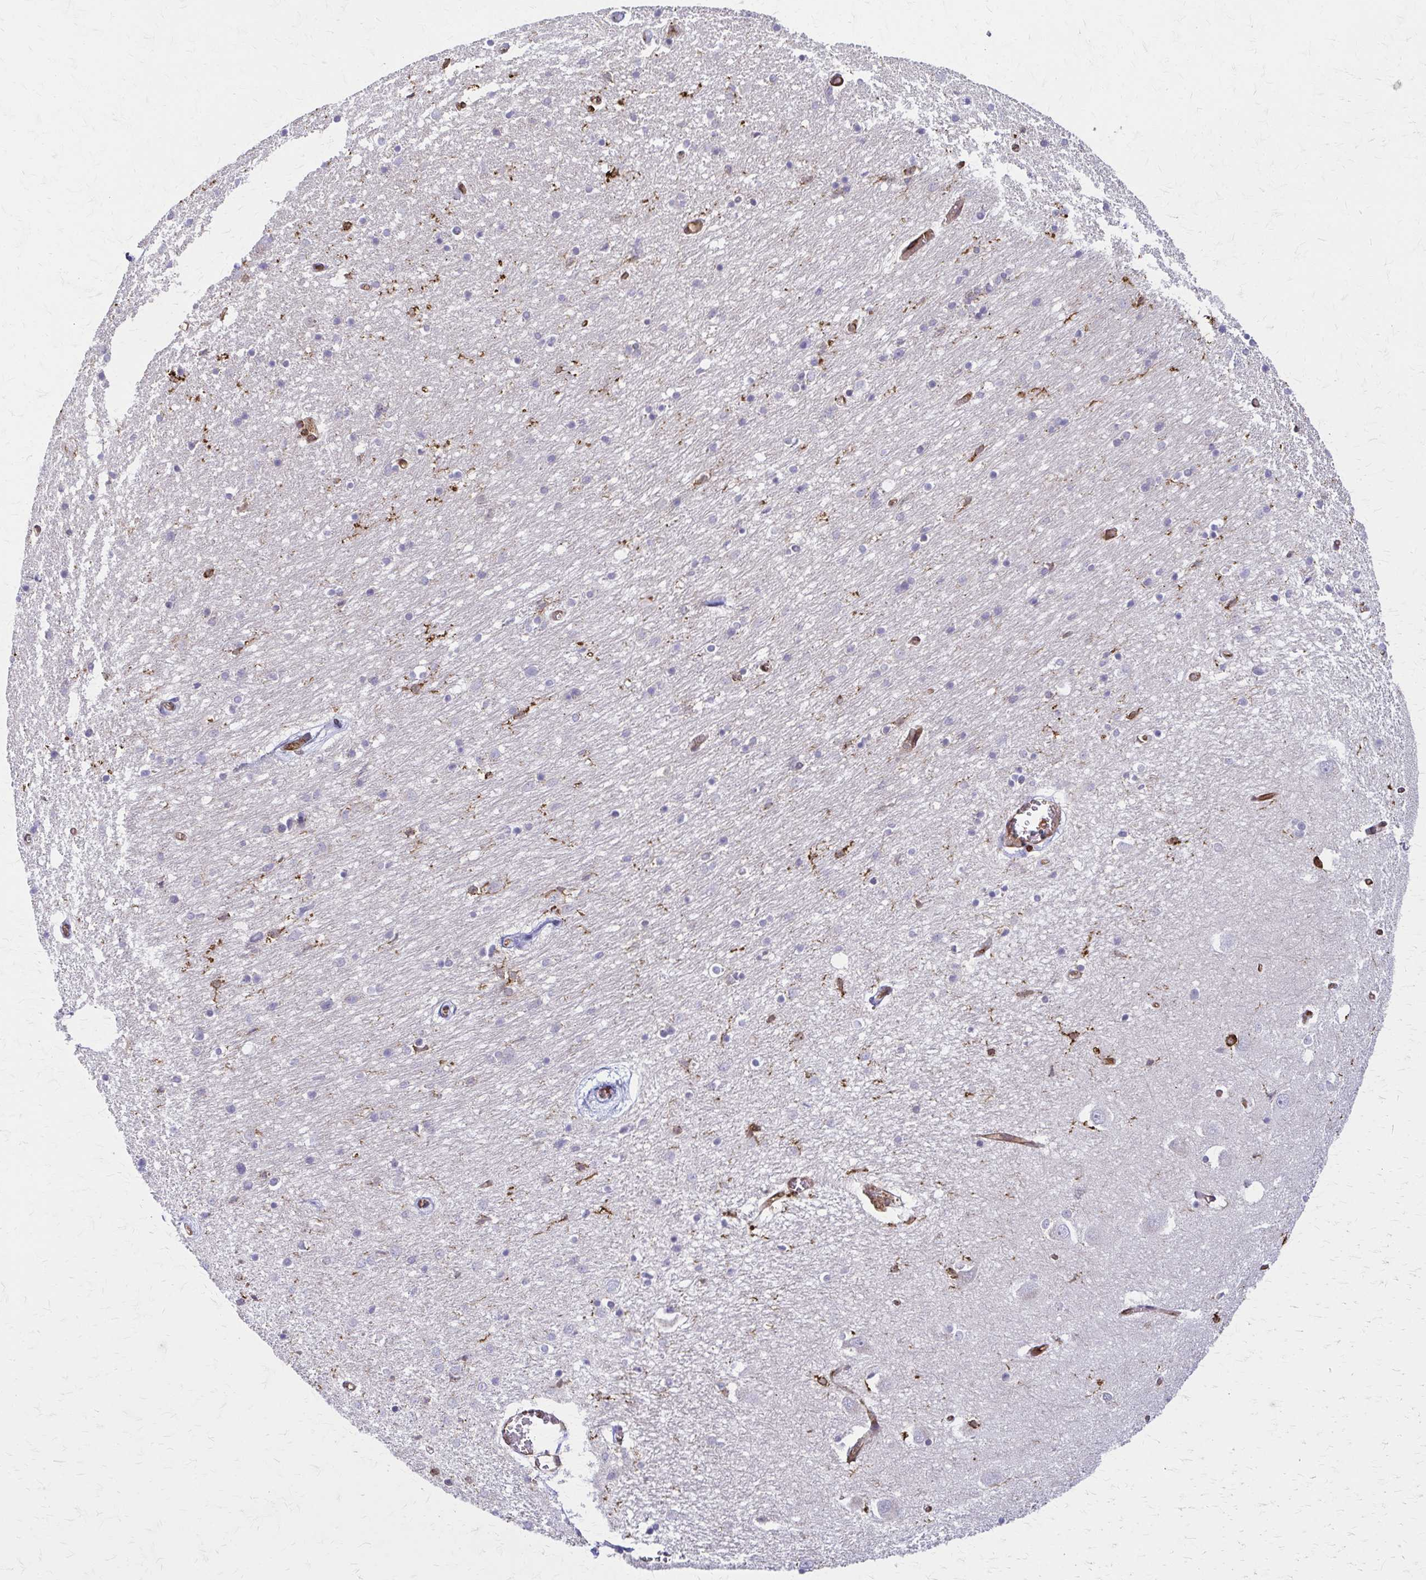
{"staining": {"intensity": "negative", "quantity": "none", "location": "none"}, "tissue": "caudate", "cell_type": "Glial cells", "image_type": "normal", "snomed": [{"axis": "morphology", "description": "Normal tissue, NOS"}, {"axis": "topography", "description": "Lateral ventricle wall"}, {"axis": "topography", "description": "Hippocampus"}], "caption": "Immunohistochemical staining of benign caudate demonstrates no significant staining in glial cells.", "gene": "WASF2", "patient": {"sex": "female", "age": 63}}